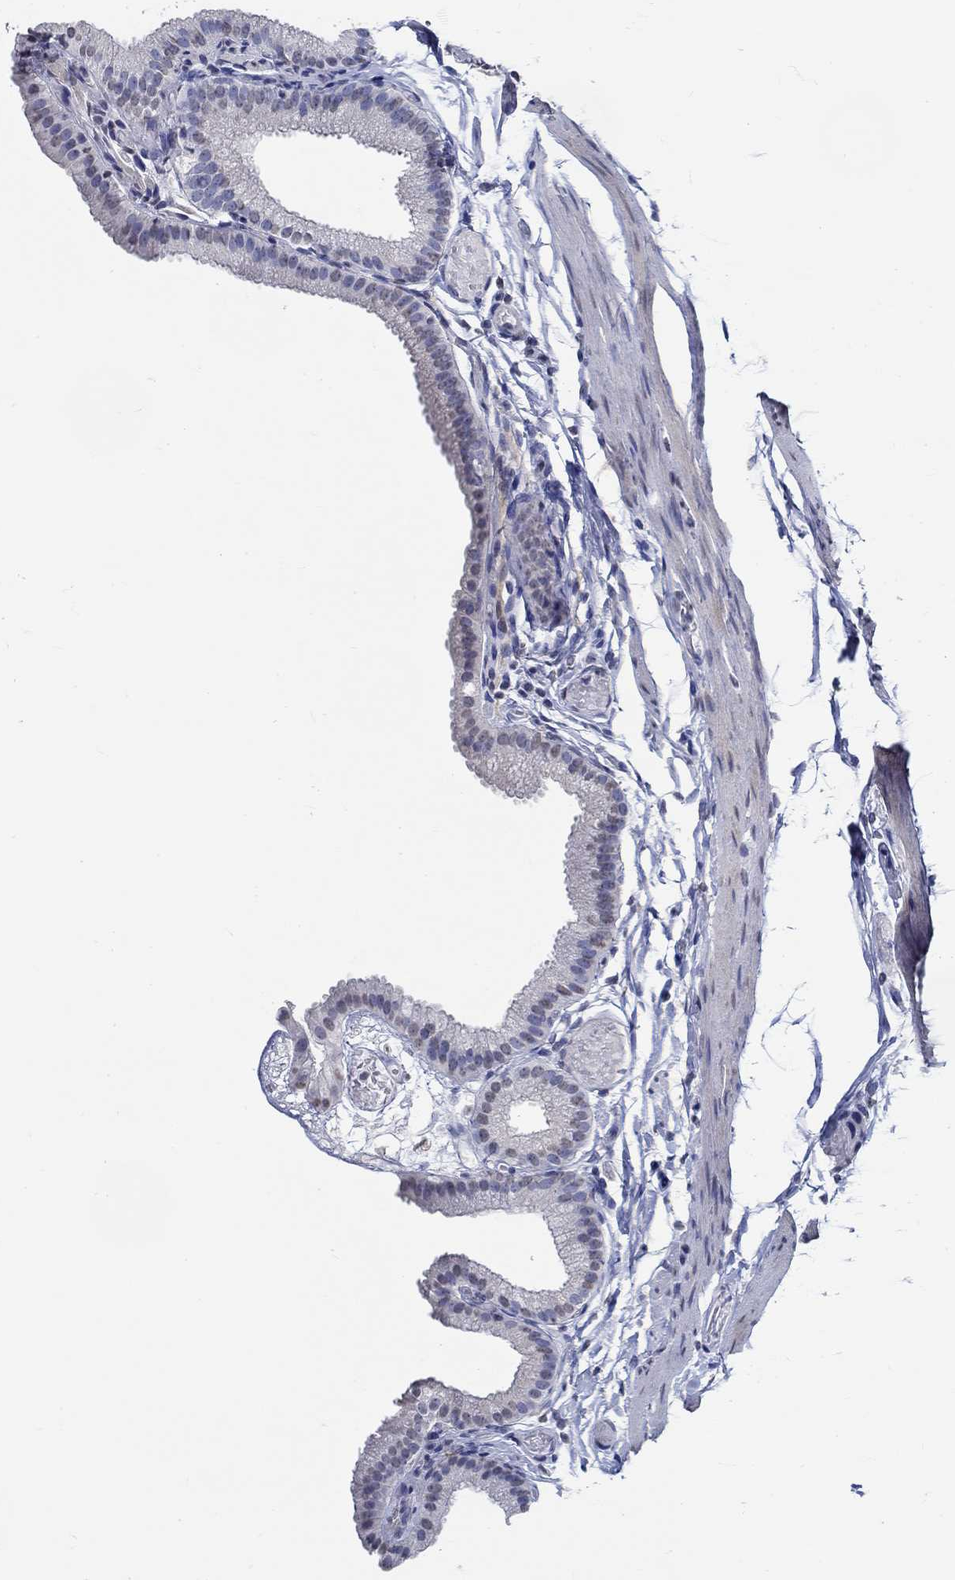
{"staining": {"intensity": "negative", "quantity": "none", "location": "none"}, "tissue": "gallbladder", "cell_type": "Glandular cells", "image_type": "normal", "snomed": [{"axis": "morphology", "description": "Normal tissue, NOS"}, {"axis": "topography", "description": "Gallbladder"}], "caption": "There is no significant expression in glandular cells of gallbladder.", "gene": "PDE1B", "patient": {"sex": "female", "age": 45}}